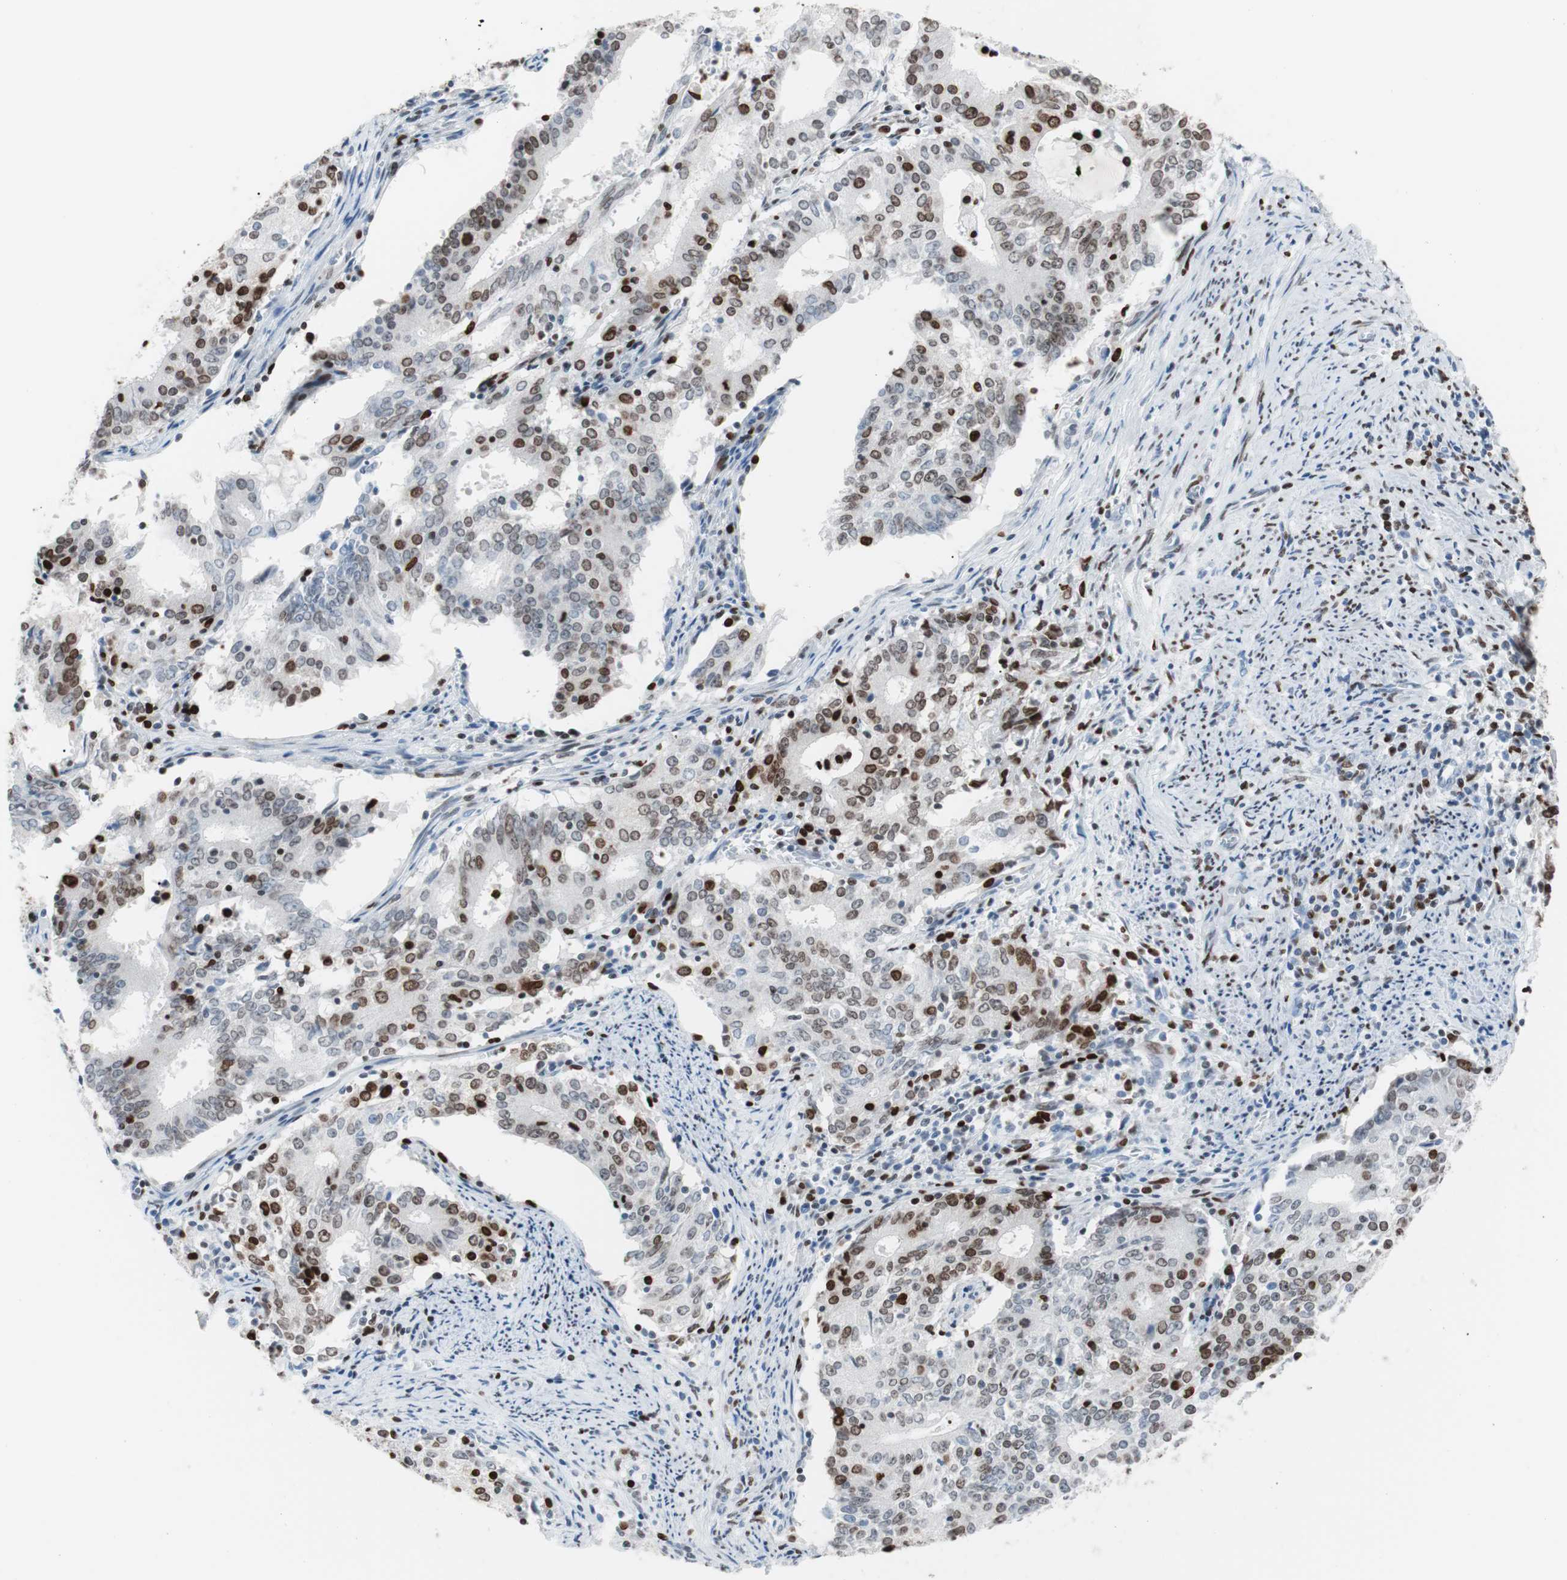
{"staining": {"intensity": "moderate", "quantity": "25%-75%", "location": "nuclear"}, "tissue": "cervical cancer", "cell_type": "Tumor cells", "image_type": "cancer", "snomed": [{"axis": "morphology", "description": "Adenocarcinoma, NOS"}, {"axis": "topography", "description": "Cervix"}], "caption": "This is an image of IHC staining of cervical cancer, which shows moderate expression in the nuclear of tumor cells.", "gene": "CEBPB", "patient": {"sex": "female", "age": 44}}